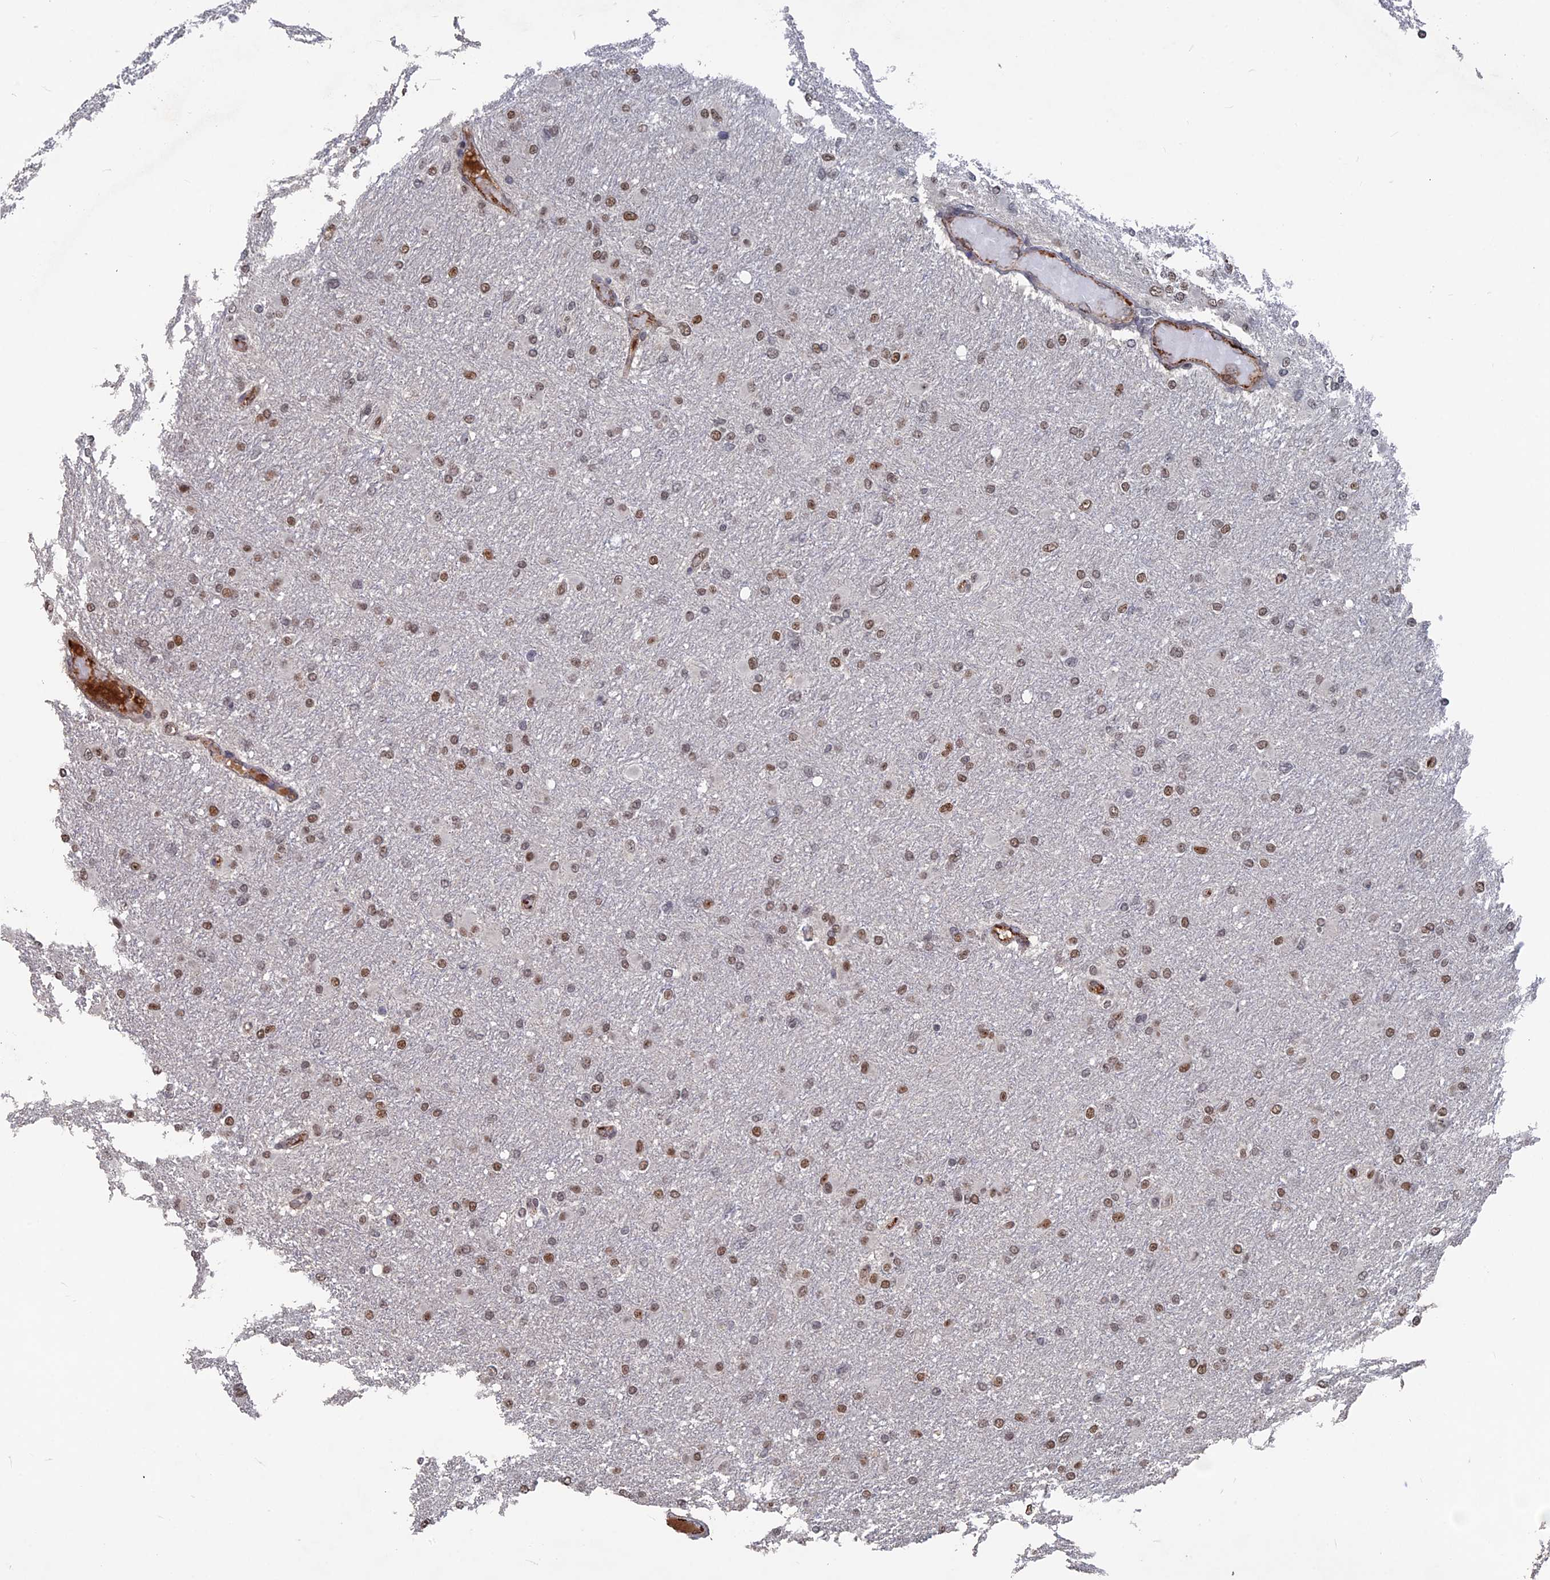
{"staining": {"intensity": "moderate", "quantity": ">75%", "location": "nuclear"}, "tissue": "glioma", "cell_type": "Tumor cells", "image_type": "cancer", "snomed": [{"axis": "morphology", "description": "Glioma, malignant, High grade"}, {"axis": "topography", "description": "Cerebral cortex"}], "caption": "A medium amount of moderate nuclear positivity is appreciated in approximately >75% of tumor cells in glioma tissue.", "gene": "SH3D21", "patient": {"sex": "female", "age": 36}}